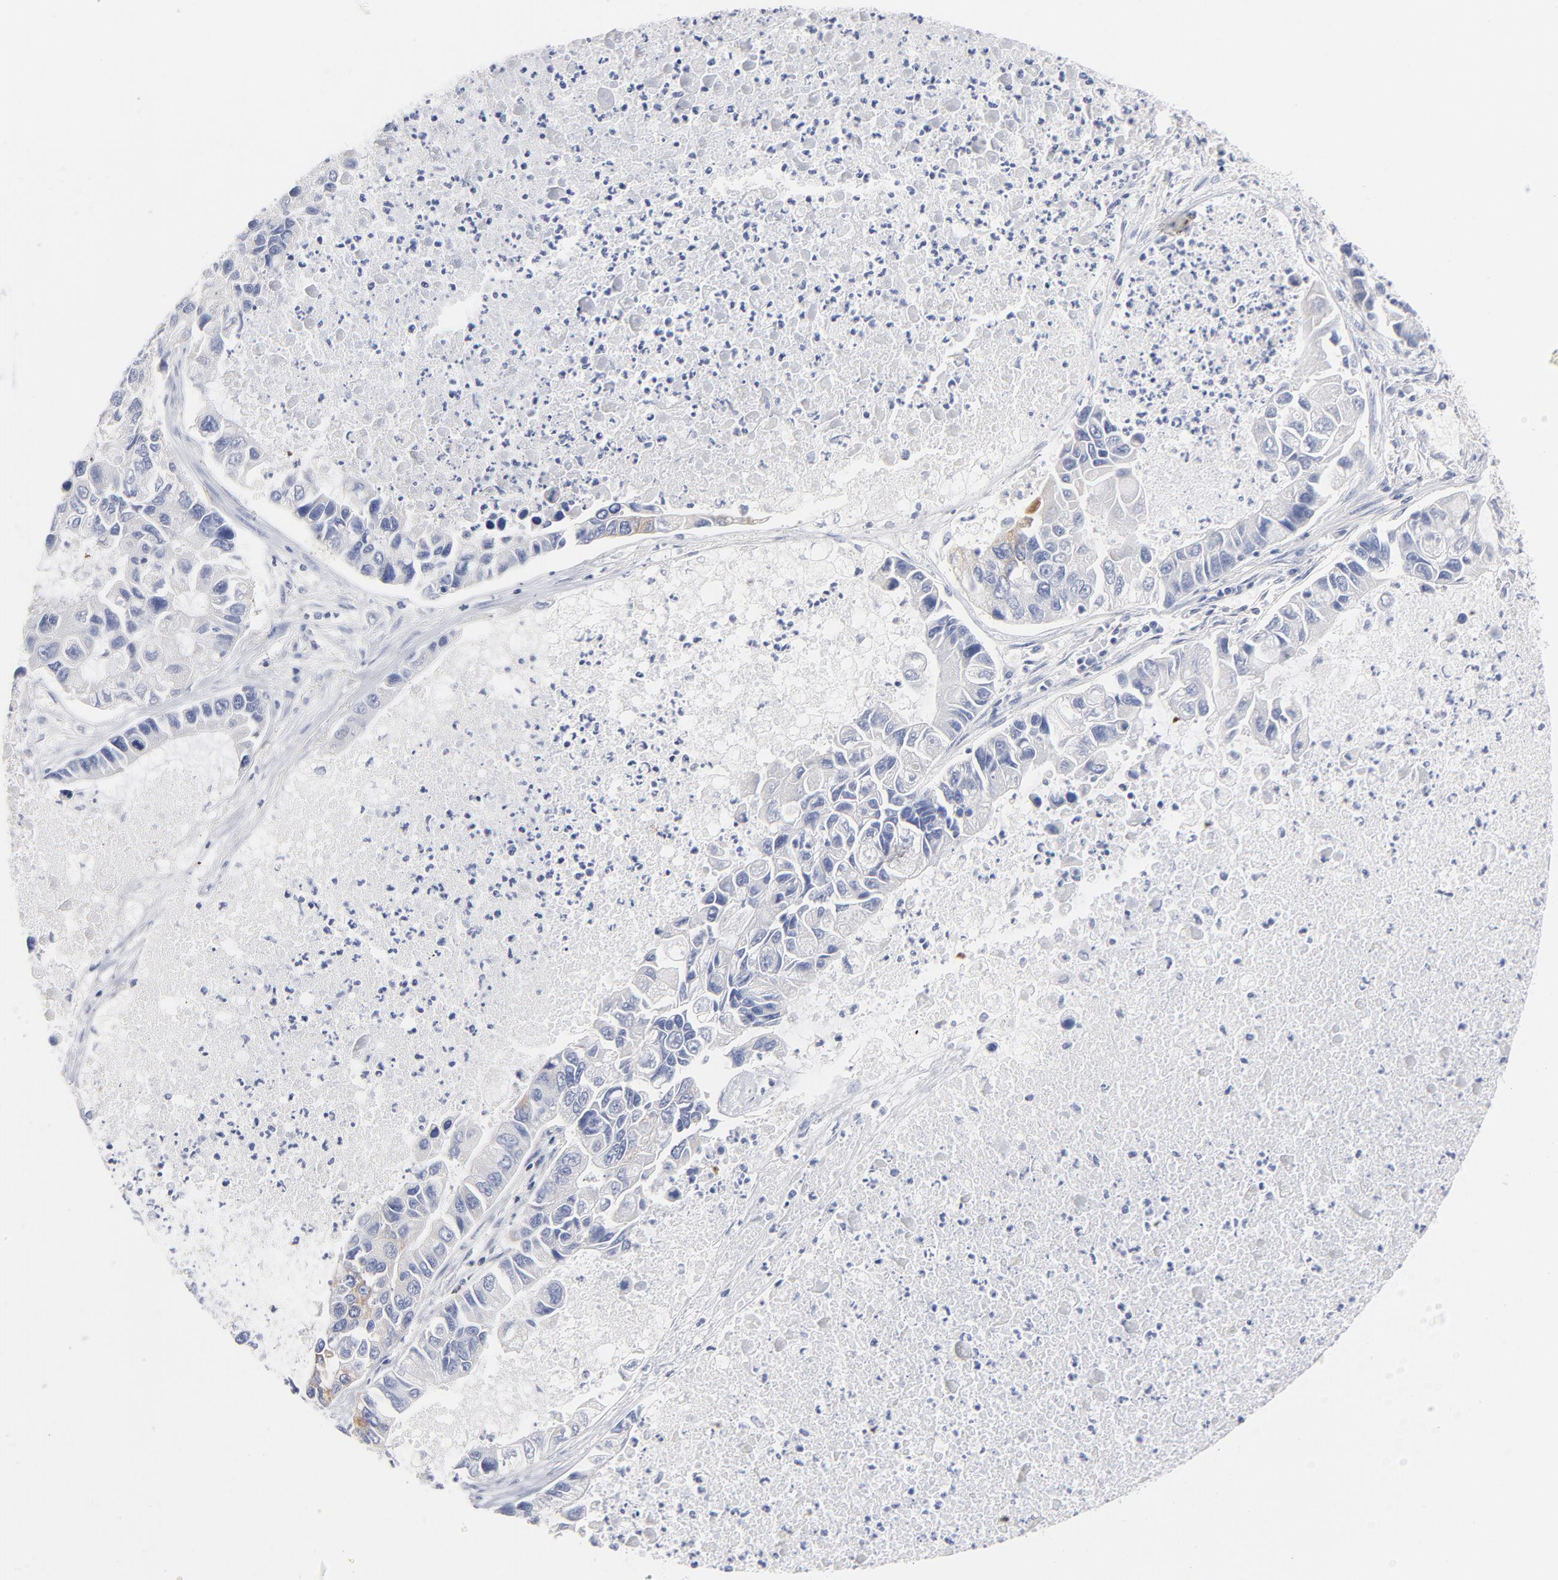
{"staining": {"intensity": "negative", "quantity": "none", "location": "none"}, "tissue": "lung cancer", "cell_type": "Tumor cells", "image_type": "cancer", "snomed": [{"axis": "morphology", "description": "Adenocarcinoma, NOS"}, {"axis": "topography", "description": "Lung"}], "caption": "Lung cancer was stained to show a protein in brown. There is no significant positivity in tumor cells.", "gene": "MID1", "patient": {"sex": "female", "age": 51}}